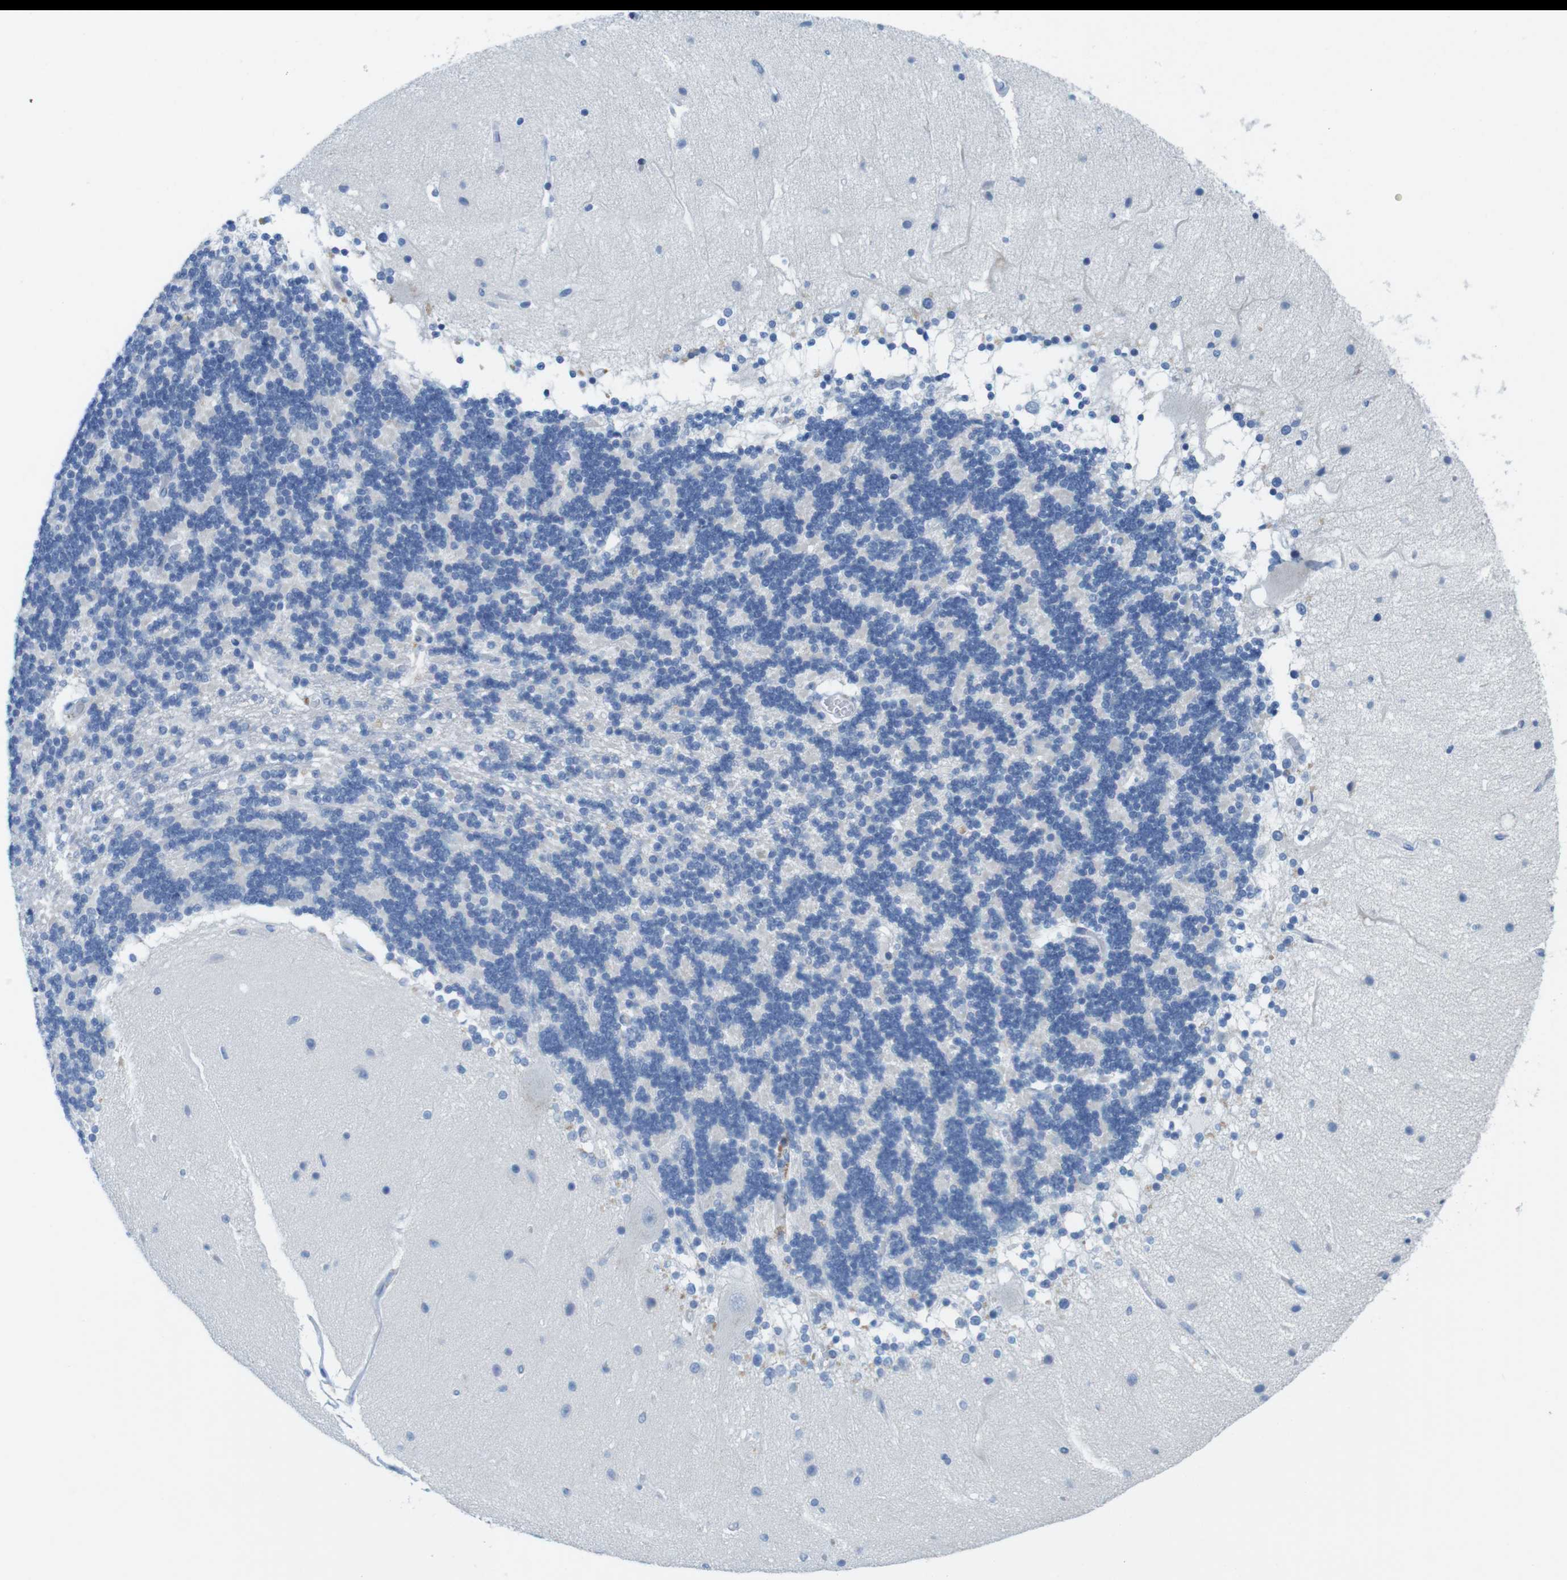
{"staining": {"intensity": "negative", "quantity": "none", "location": "none"}, "tissue": "cerebellum", "cell_type": "Cells in granular layer", "image_type": "normal", "snomed": [{"axis": "morphology", "description": "Normal tissue, NOS"}, {"axis": "topography", "description": "Cerebellum"}], "caption": "An immunohistochemistry (IHC) image of unremarkable cerebellum is shown. There is no staining in cells in granular layer of cerebellum.", "gene": "CD5", "patient": {"sex": "female", "age": 54}}